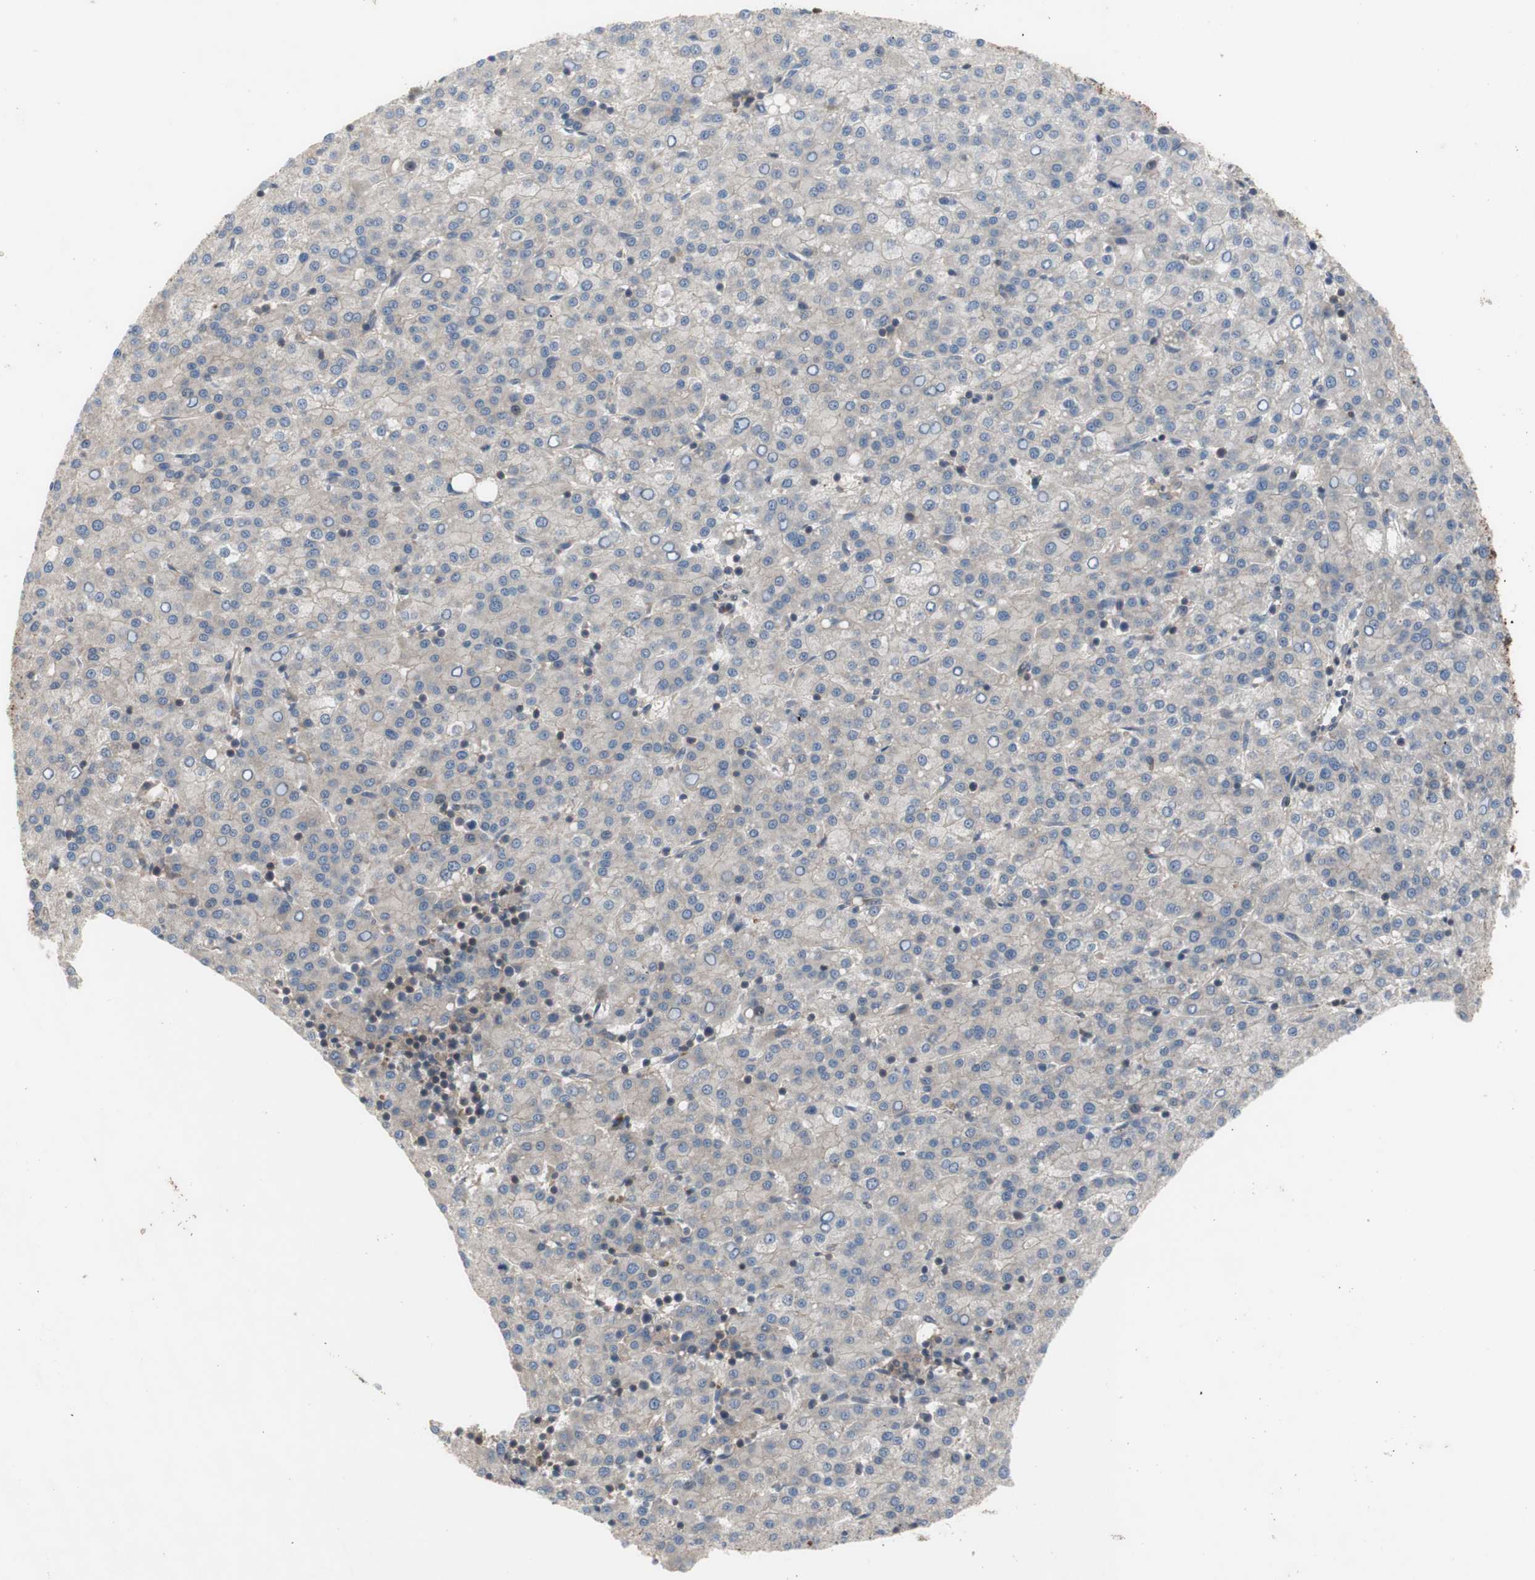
{"staining": {"intensity": "negative", "quantity": "none", "location": "none"}, "tissue": "liver cancer", "cell_type": "Tumor cells", "image_type": "cancer", "snomed": [{"axis": "morphology", "description": "Carcinoma, Hepatocellular, NOS"}, {"axis": "topography", "description": "Liver"}], "caption": "There is no significant expression in tumor cells of liver cancer.", "gene": "OAZ1", "patient": {"sex": "female", "age": 58}}